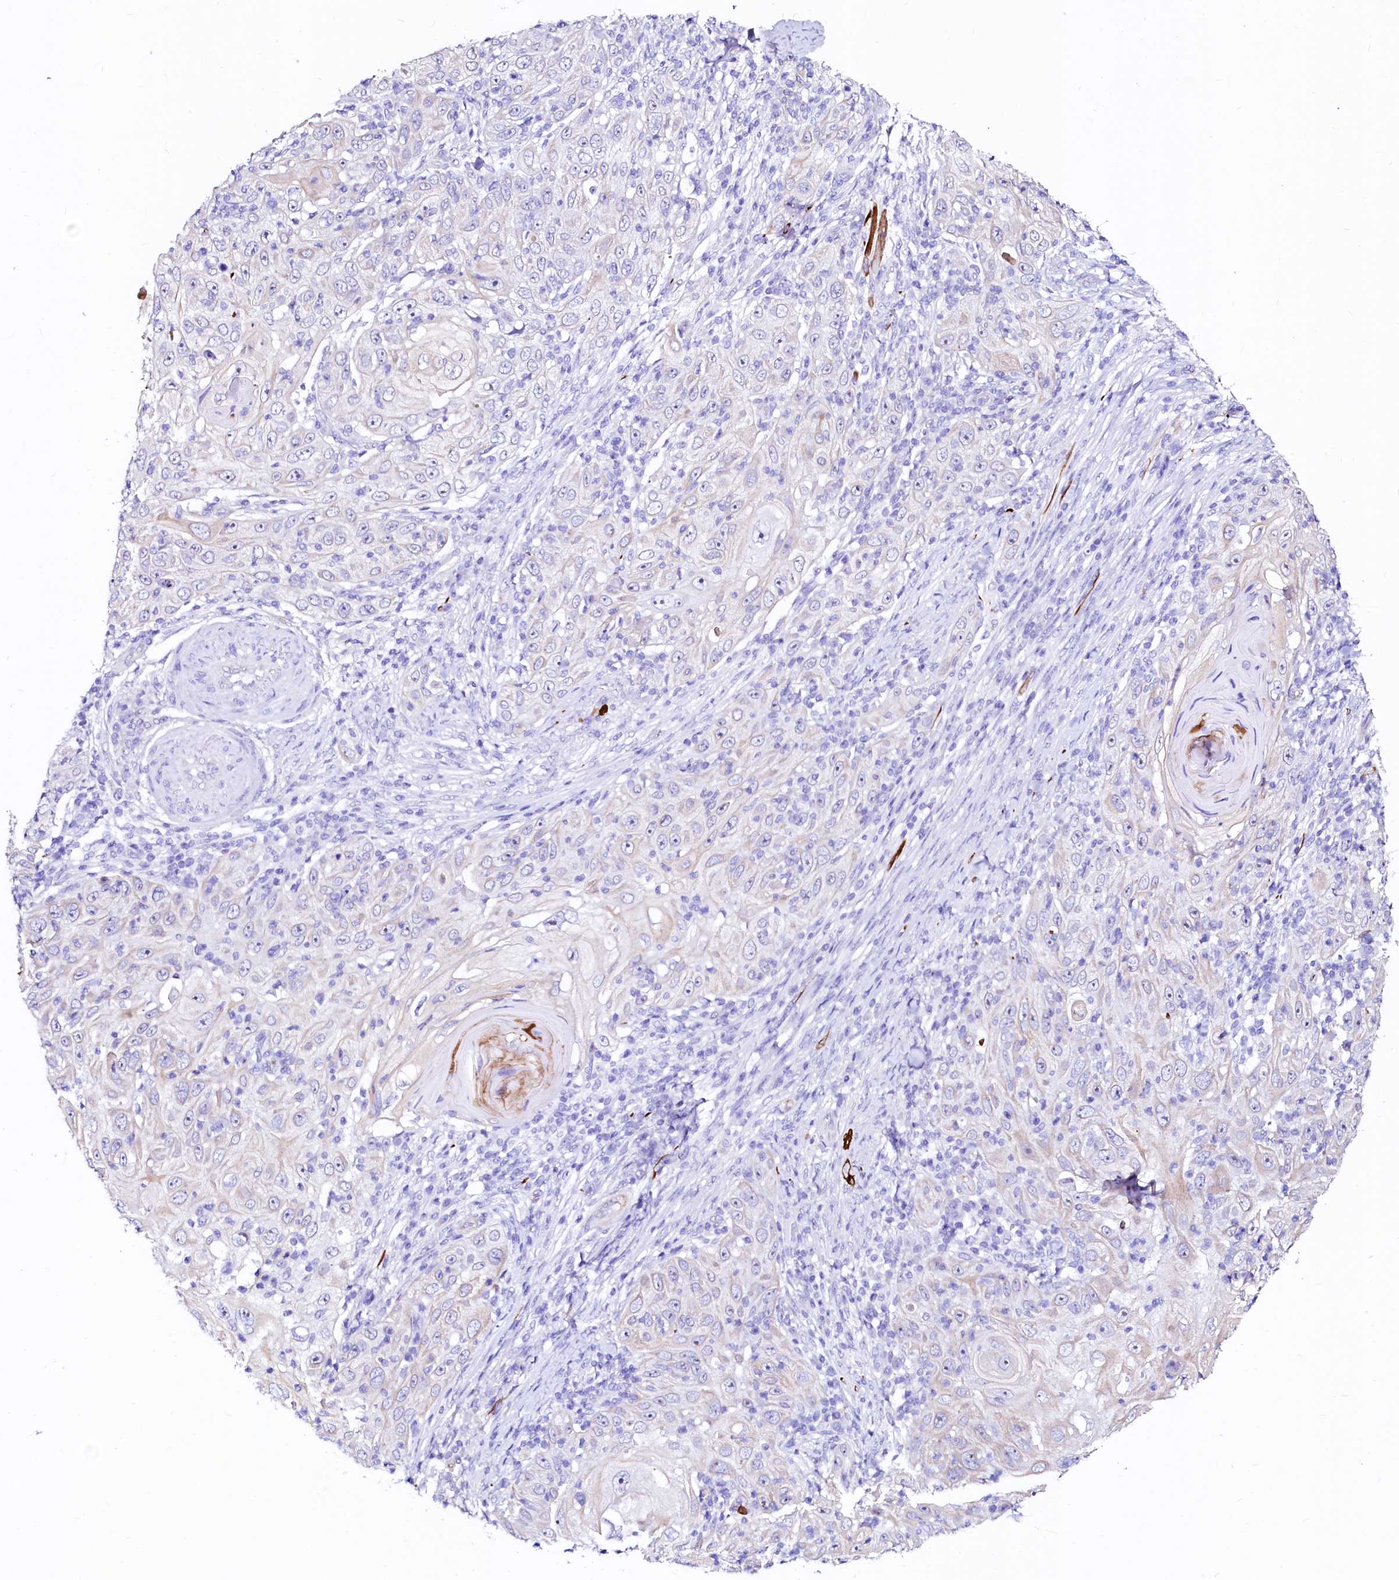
{"staining": {"intensity": "negative", "quantity": "none", "location": "none"}, "tissue": "skin cancer", "cell_type": "Tumor cells", "image_type": "cancer", "snomed": [{"axis": "morphology", "description": "Squamous cell carcinoma, NOS"}, {"axis": "topography", "description": "Skin"}], "caption": "DAB (3,3'-diaminobenzidine) immunohistochemical staining of human skin squamous cell carcinoma shows no significant positivity in tumor cells. (DAB (3,3'-diaminobenzidine) immunohistochemistry (IHC), high magnification).", "gene": "SFR1", "patient": {"sex": "female", "age": 88}}